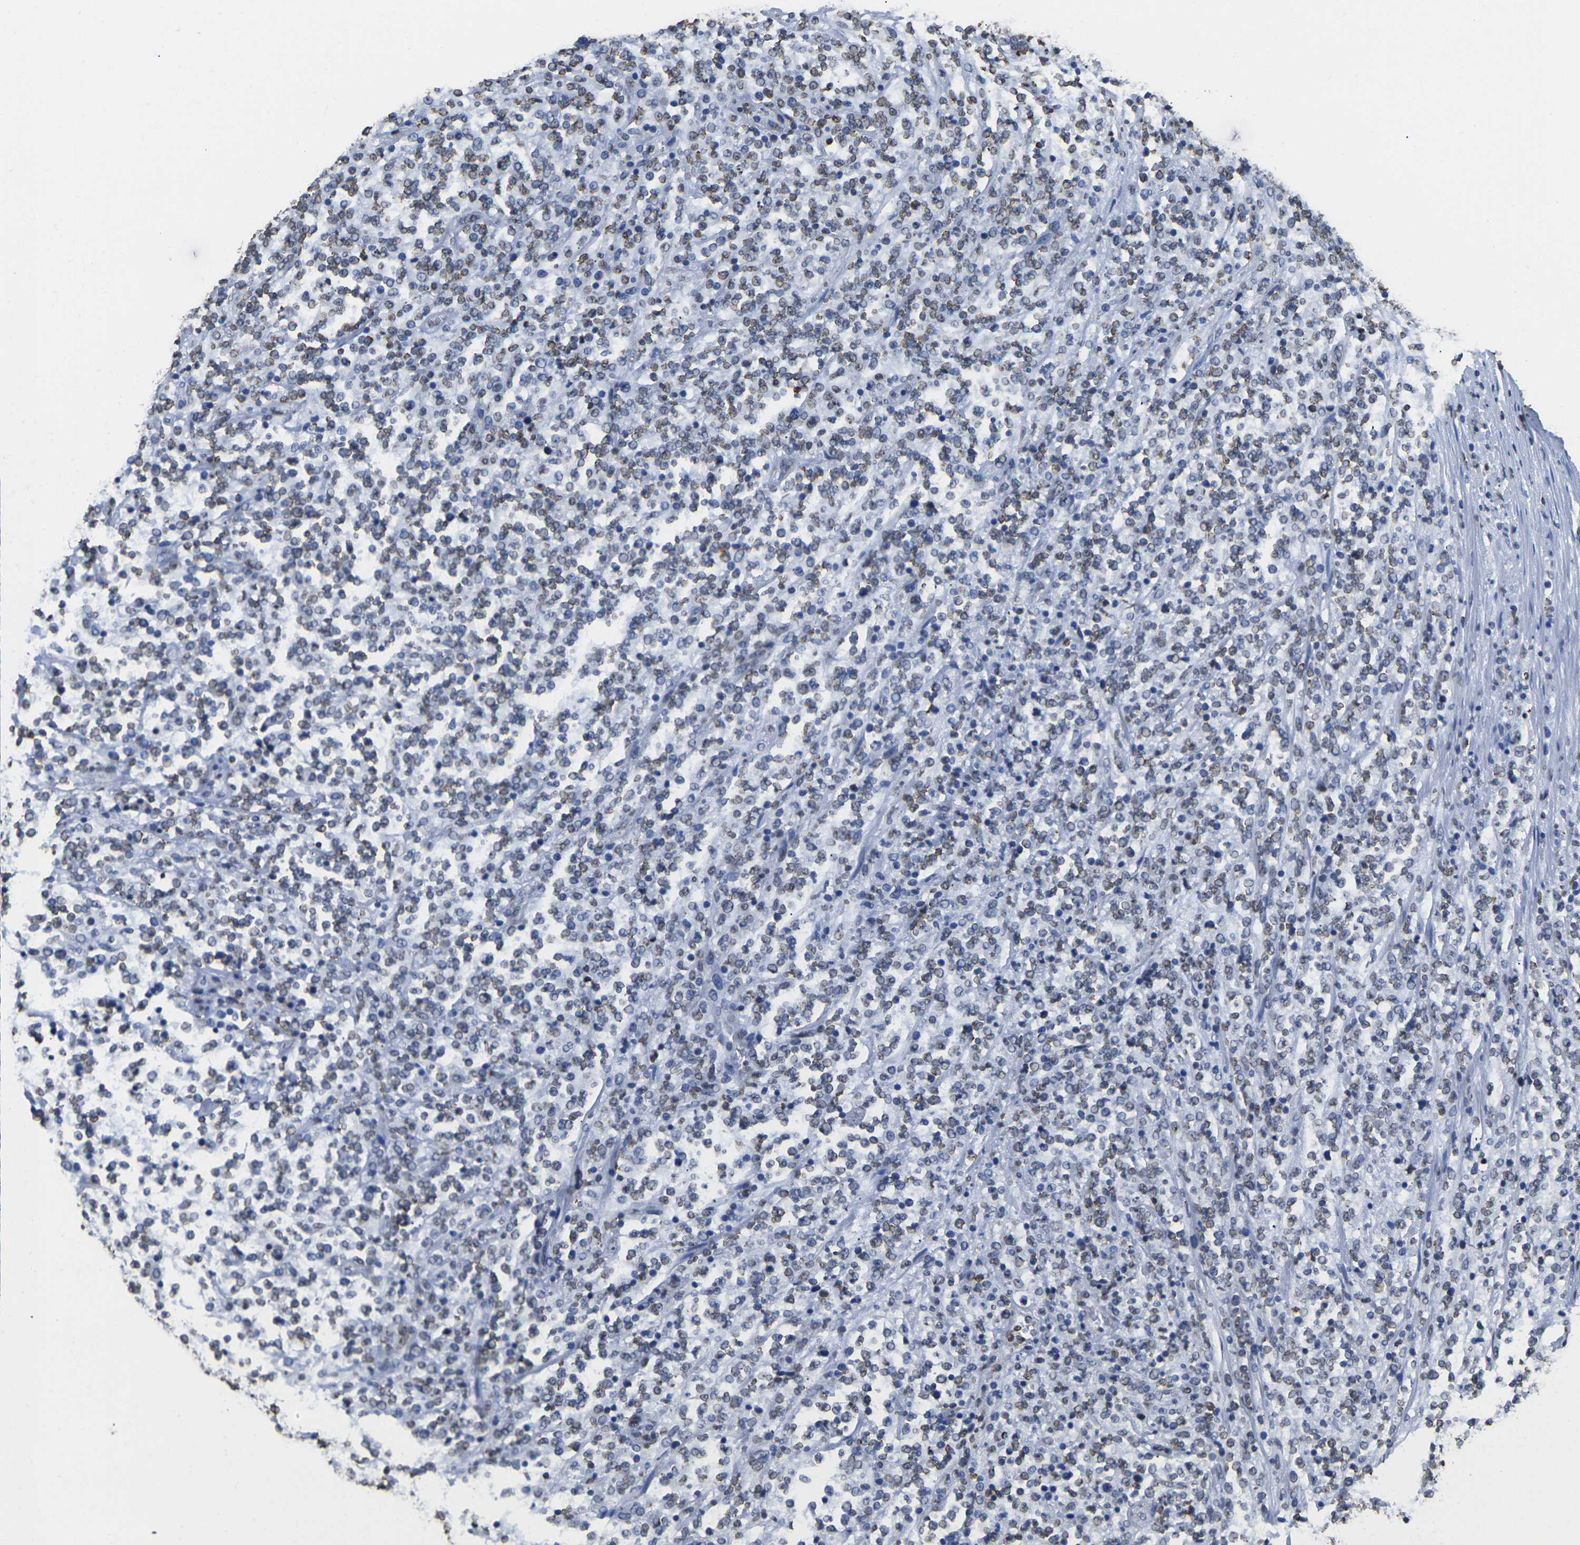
{"staining": {"intensity": "weak", "quantity": "<25%", "location": "nuclear"}, "tissue": "lymphoma", "cell_type": "Tumor cells", "image_type": "cancer", "snomed": [{"axis": "morphology", "description": "Malignant lymphoma, non-Hodgkin's type, High grade"}, {"axis": "topography", "description": "Soft tissue"}], "caption": "An image of human lymphoma is negative for staining in tumor cells. (Brightfield microscopy of DAB (3,3'-diaminobenzidine) IHC at high magnification).", "gene": "DRAXIN", "patient": {"sex": "male", "age": 18}}